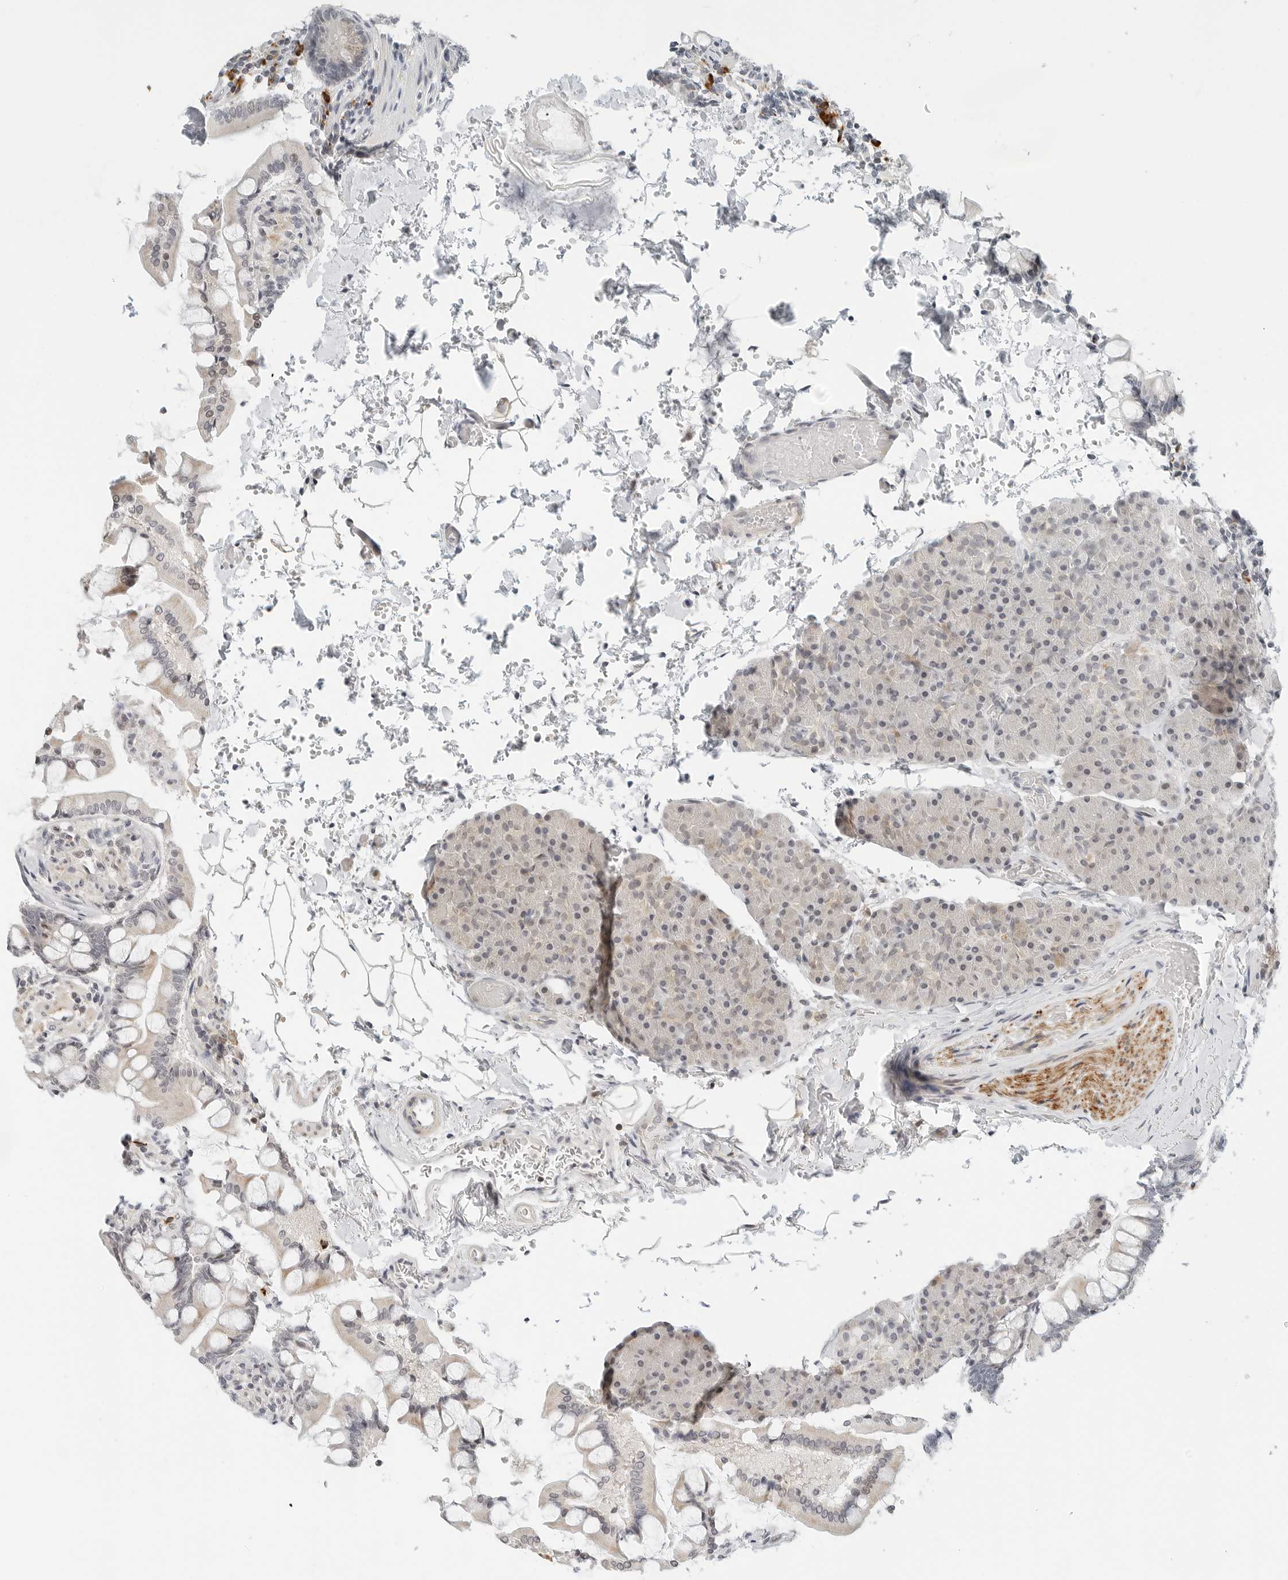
{"staining": {"intensity": "moderate", "quantity": "<25%", "location": "cytoplasmic/membranous"}, "tissue": "pancreas", "cell_type": "Exocrine glandular cells", "image_type": "normal", "snomed": [{"axis": "morphology", "description": "Normal tissue, NOS"}, {"axis": "topography", "description": "Pancreas"}], "caption": "High-magnification brightfield microscopy of benign pancreas stained with DAB (3,3'-diaminobenzidine) (brown) and counterstained with hematoxylin (blue). exocrine glandular cells exhibit moderate cytoplasmic/membranous staining is appreciated in approximately<25% of cells. (DAB = brown stain, brightfield microscopy at high magnification).", "gene": "PARP10", "patient": {"sex": "female", "age": 43}}